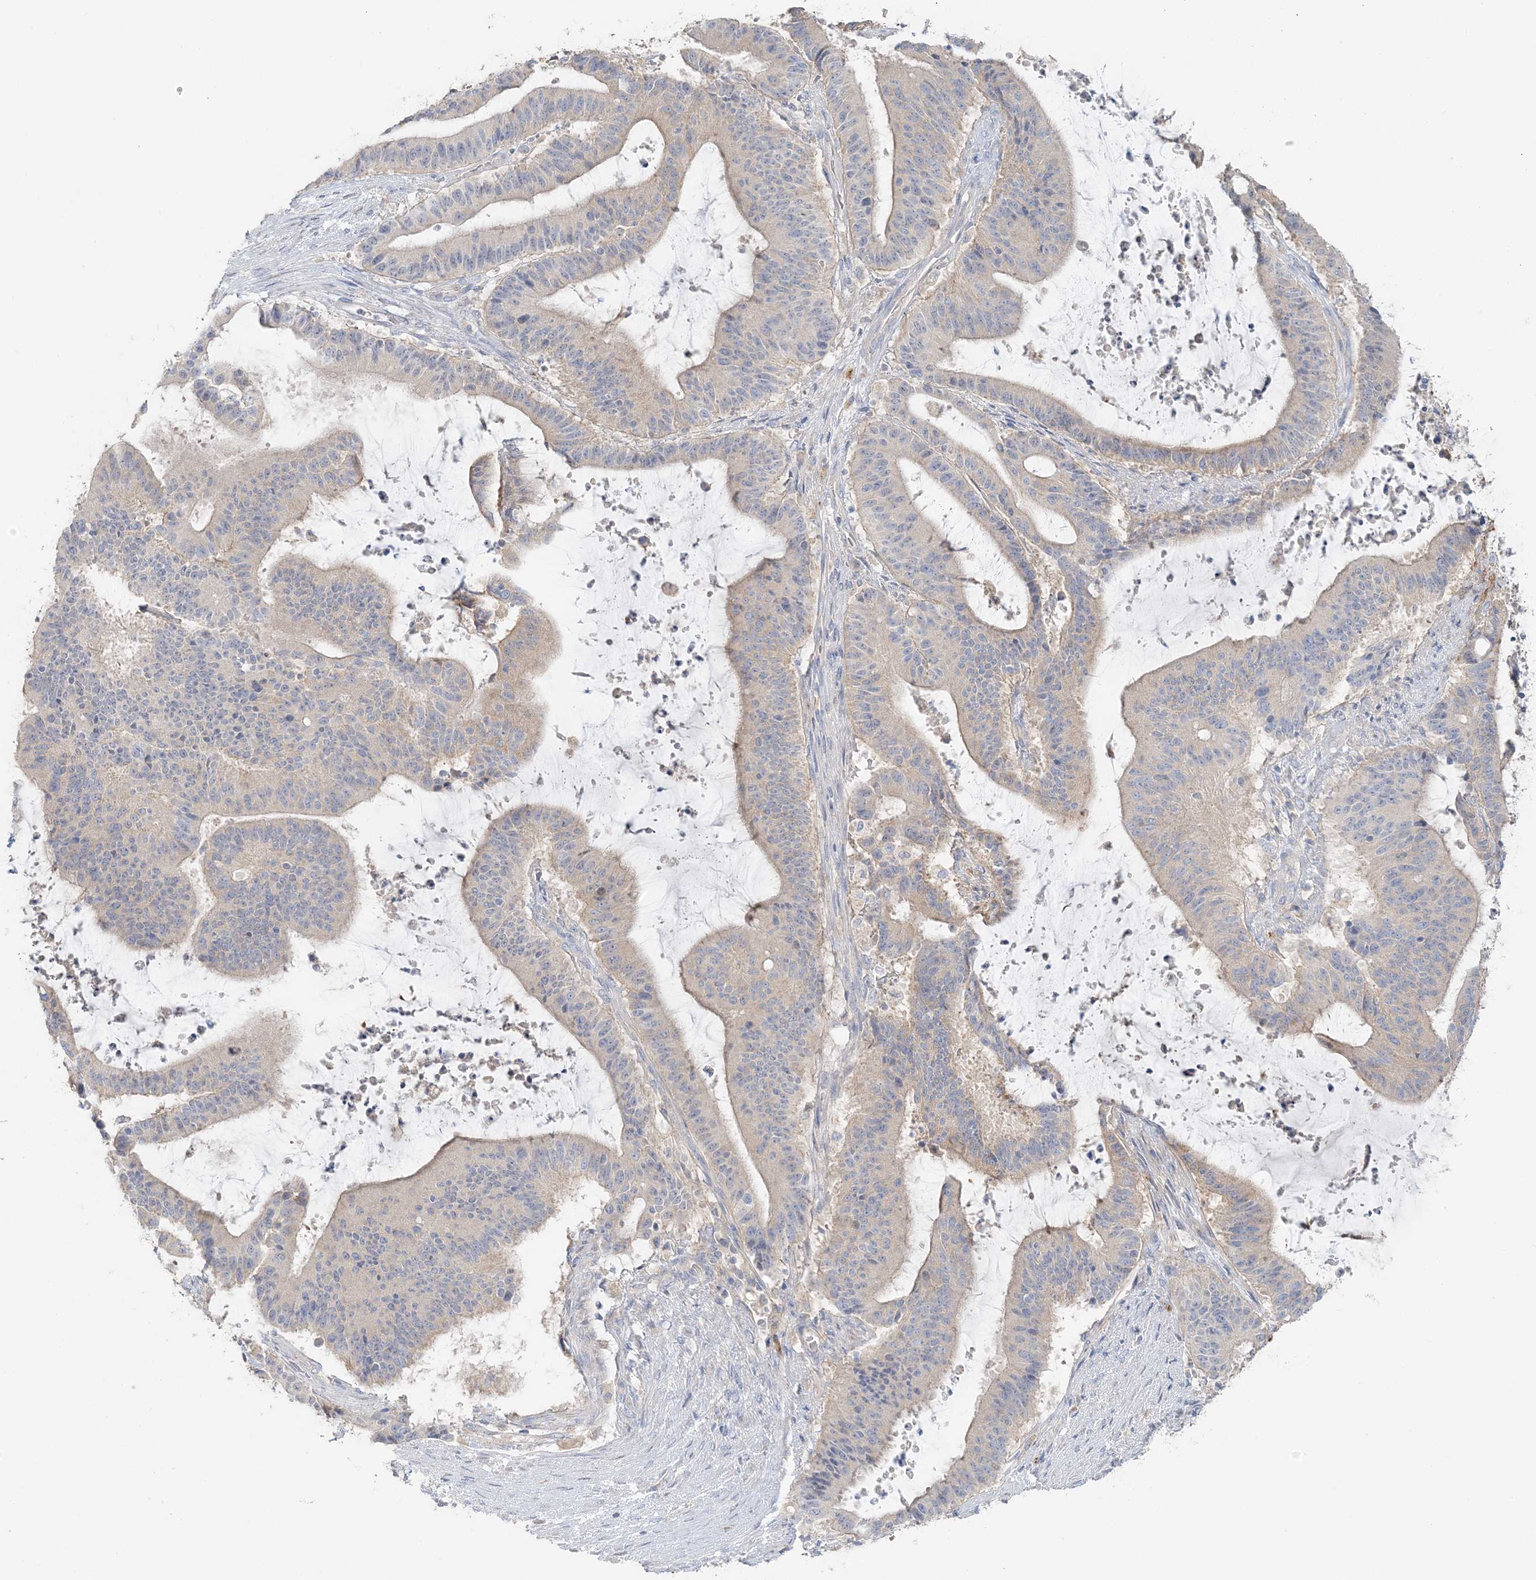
{"staining": {"intensity": "weak", "quantity": "<25%", "location": "cytoplasmic/membranous"}, "tissue": "liver cancer", "cell_type": "Tumor cells", "image_type": "cancer", "snomed": [{"axis": "morphology", "description": "Normal tissue, NOS"}, {"axis": "morphology", "description": "Cholangiocarcinoma"}, {"axis": "topography", "description": "Liver"}, {"axis": "topography", "description": "Peripheral nerve tissue"}], "caption": "High power microscopy image of an immunohistochemistry image of liver cancer, revealing no significant staining in tumor cells.", "gene": "TBC1D5", "patient": {"sex": "female", "age": 73}}